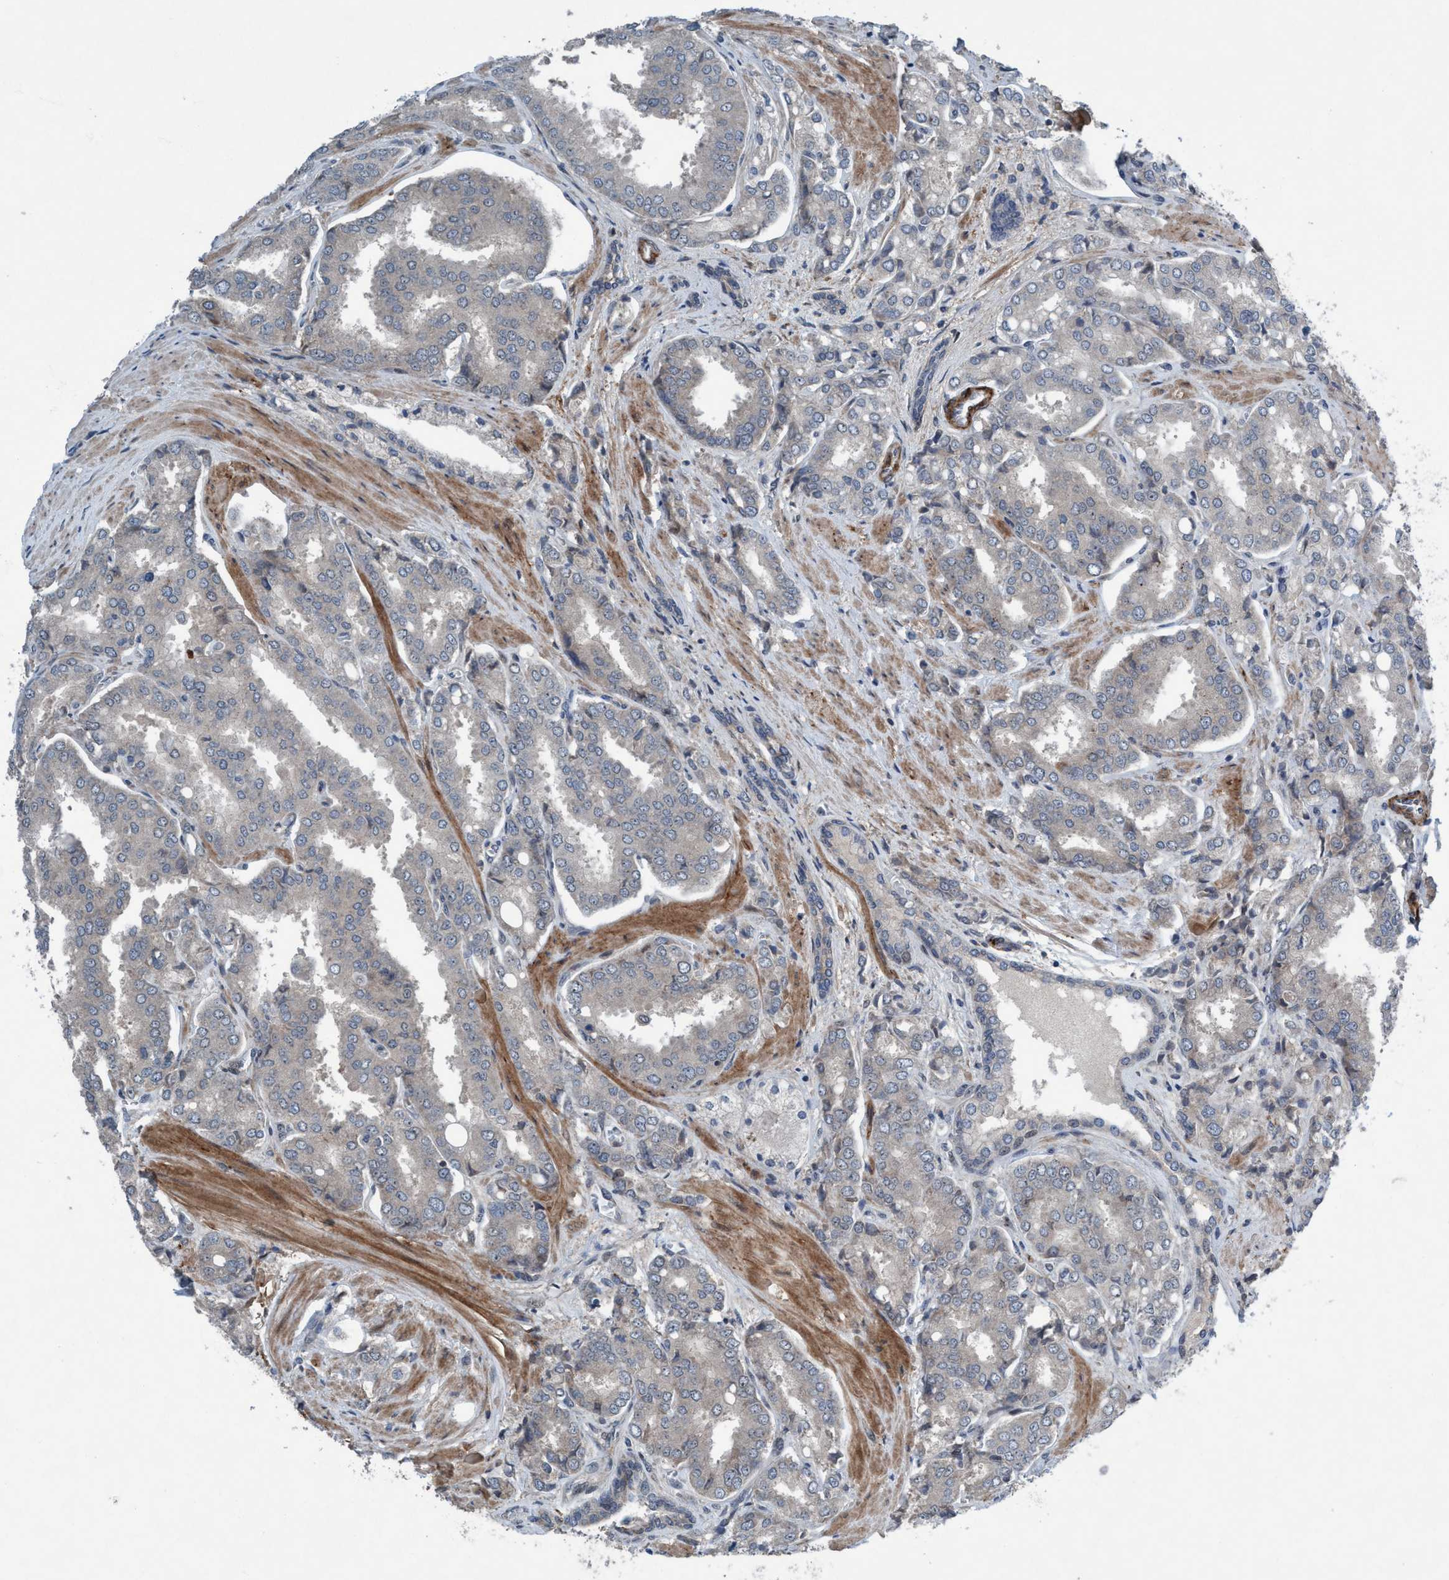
{"staining": {"intensity": "negative", "quantity": "none", "location": "none"}, "tissue": "prostate cancer", "cell_type": "Tumor cells", "image_type": "cancer", "snomed": [{"axis": "morphology", "description": "Adenocarcinoma, High grade"}, {"axis": "topography", "description": "Prostate"}], "caption": "Immunohistochemistry of prostate cancer (high-grade adenocarcinoma) demonstrates no expression in tumor cells.", "gene": "NISCH", "patient": {"sex": "male", "age": 50}}